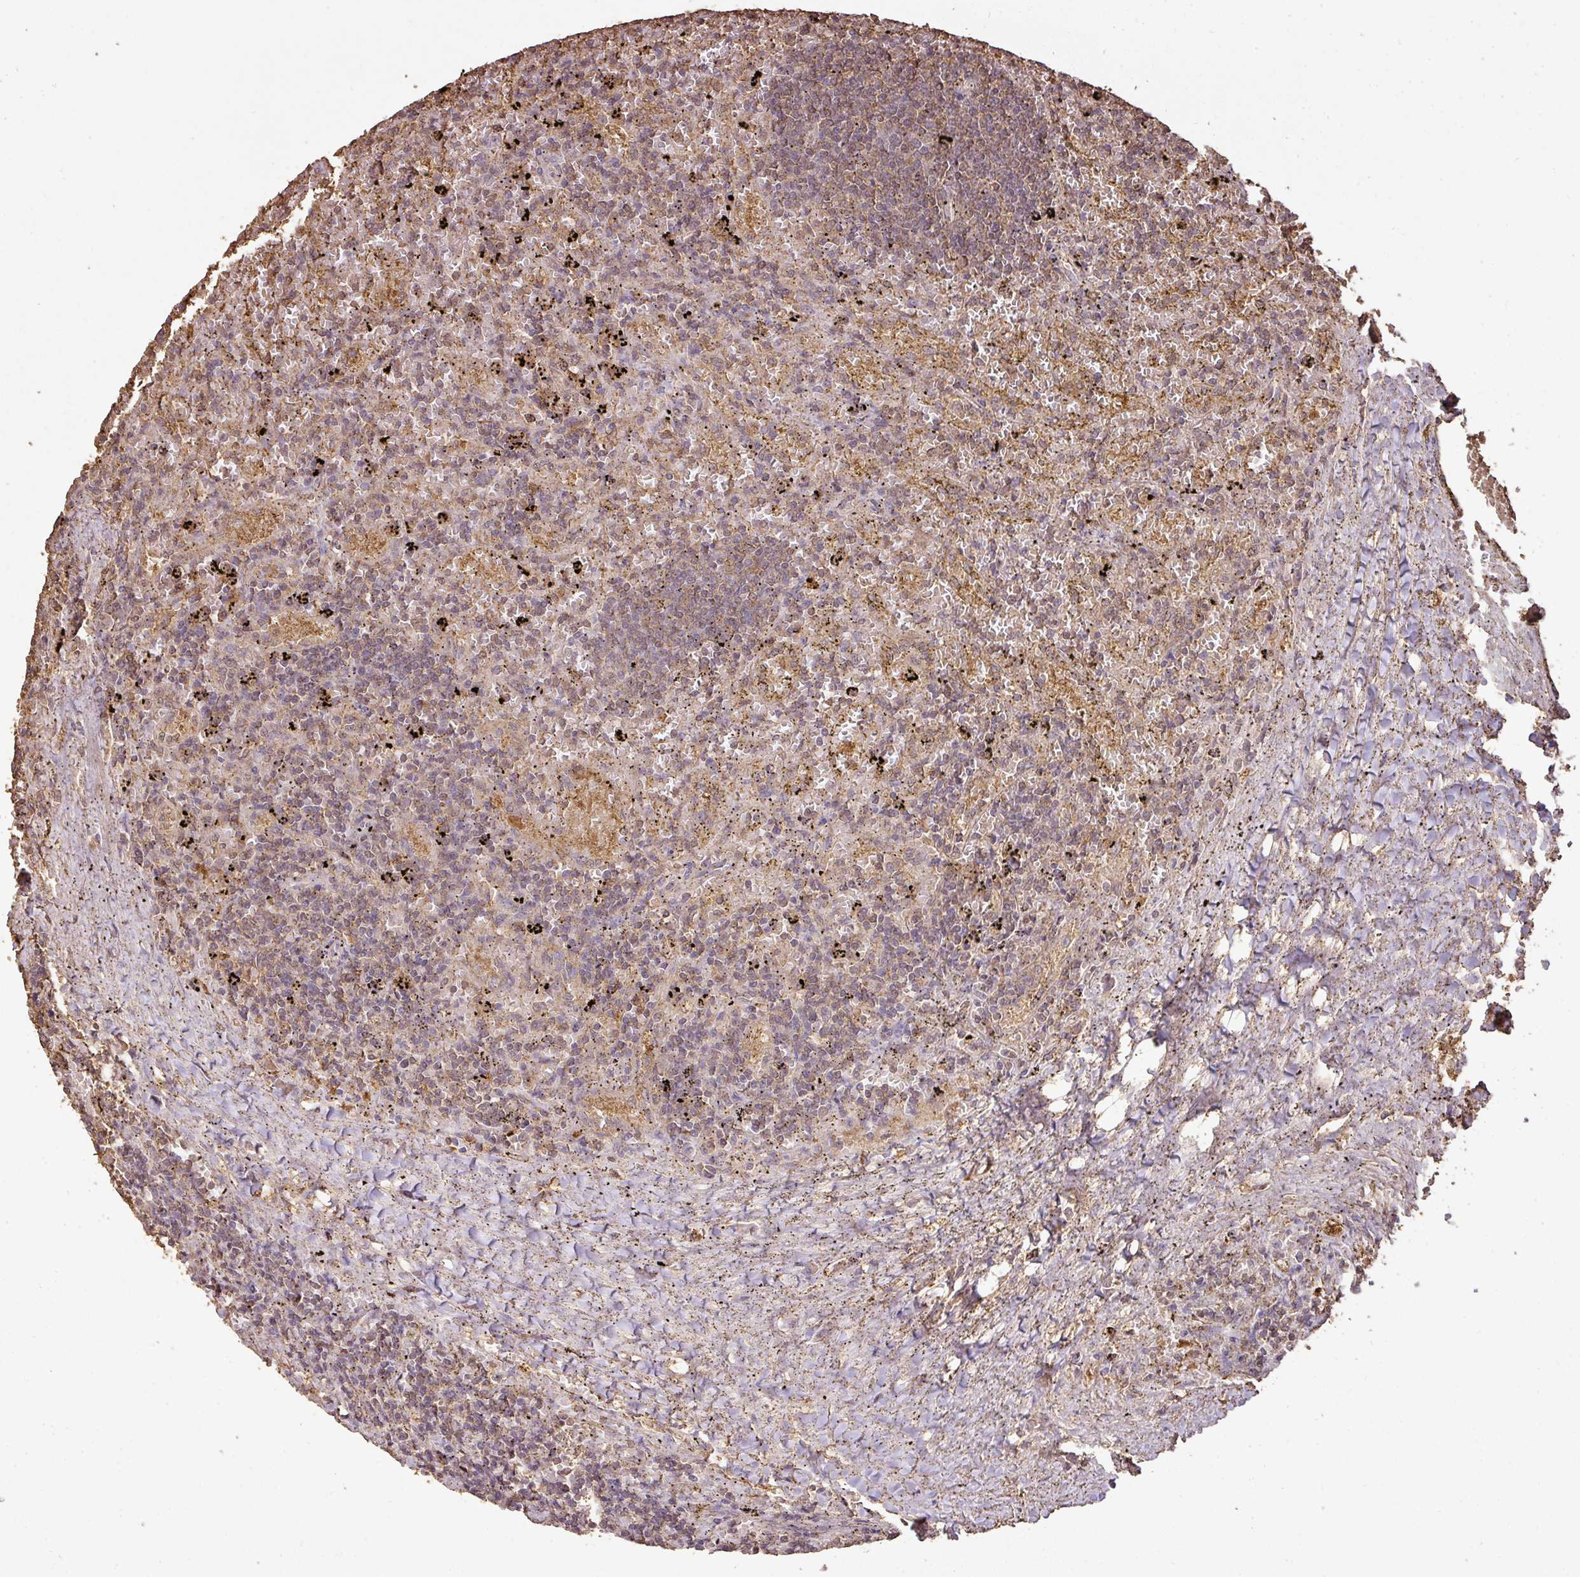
{"staining": {"intensity": "moderate", "quantity": "25%-75%", "location": "cytoplasmic/membranous"}, "tissue": "lymphoma", "cell_type": "Tumor cells", "image_type": "cancer", "snomed": [{"axis": "morphology", "description": "Malignant lymphoma, non-Hodgkin's type, Low grade"}, {"axis": "topography", "description": "Spleen"}], "caption": "Lymphoma stained with a brown dye demonstrates moderate cytoplasmic/membranous positive staining in about 25%-75% of tumor cells.", "gene": "ATAT1", "patient": {"sex": "male", "age": 76}}